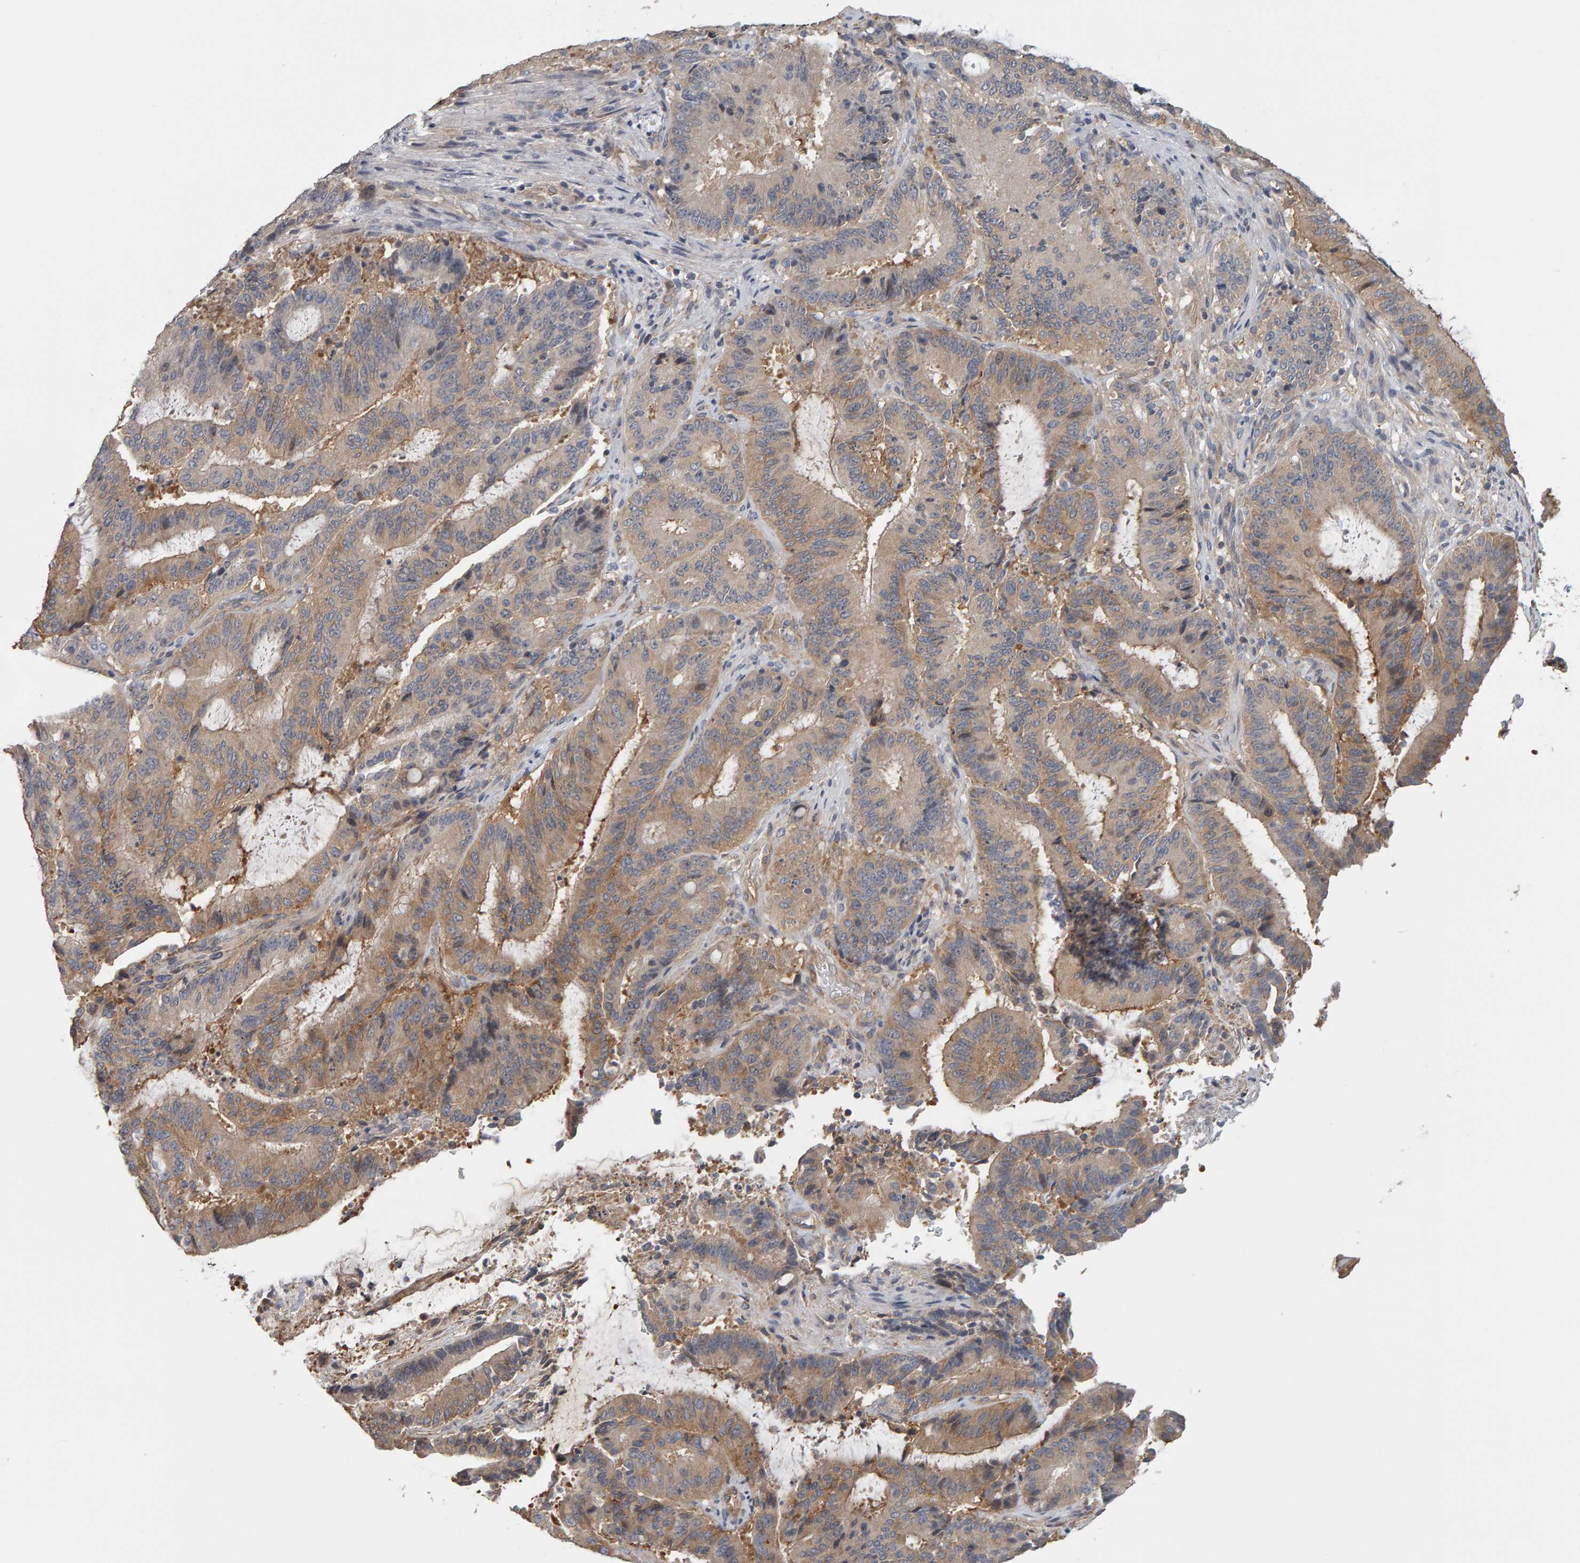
{"staining": {"intensity": "weak", "quantity": ">75%", "location": "cytoplasmic/membranous"}, "tissue": "liver cancer", "cell_type": "Tumor cells", "image_type": "cancer", "snomed": [{"axis": "morphology", "description": "Normal tissue, NOS"}, {"axis": "morphology", "description": "Cholangiocarcinoma"}, {"axis": "topography", "description": "Liver"}, {"axis": "topography", "description": "Peripheral nerve tissue"}], "caption": "Liver cholangiocarcinoma stained for a protein (brown) reveals weak cytoplasmic/membranous positive positivity in about >75% of tumor cells.", "gene": "C9orf72", "patient": {"sex": "female", "age": 73}}